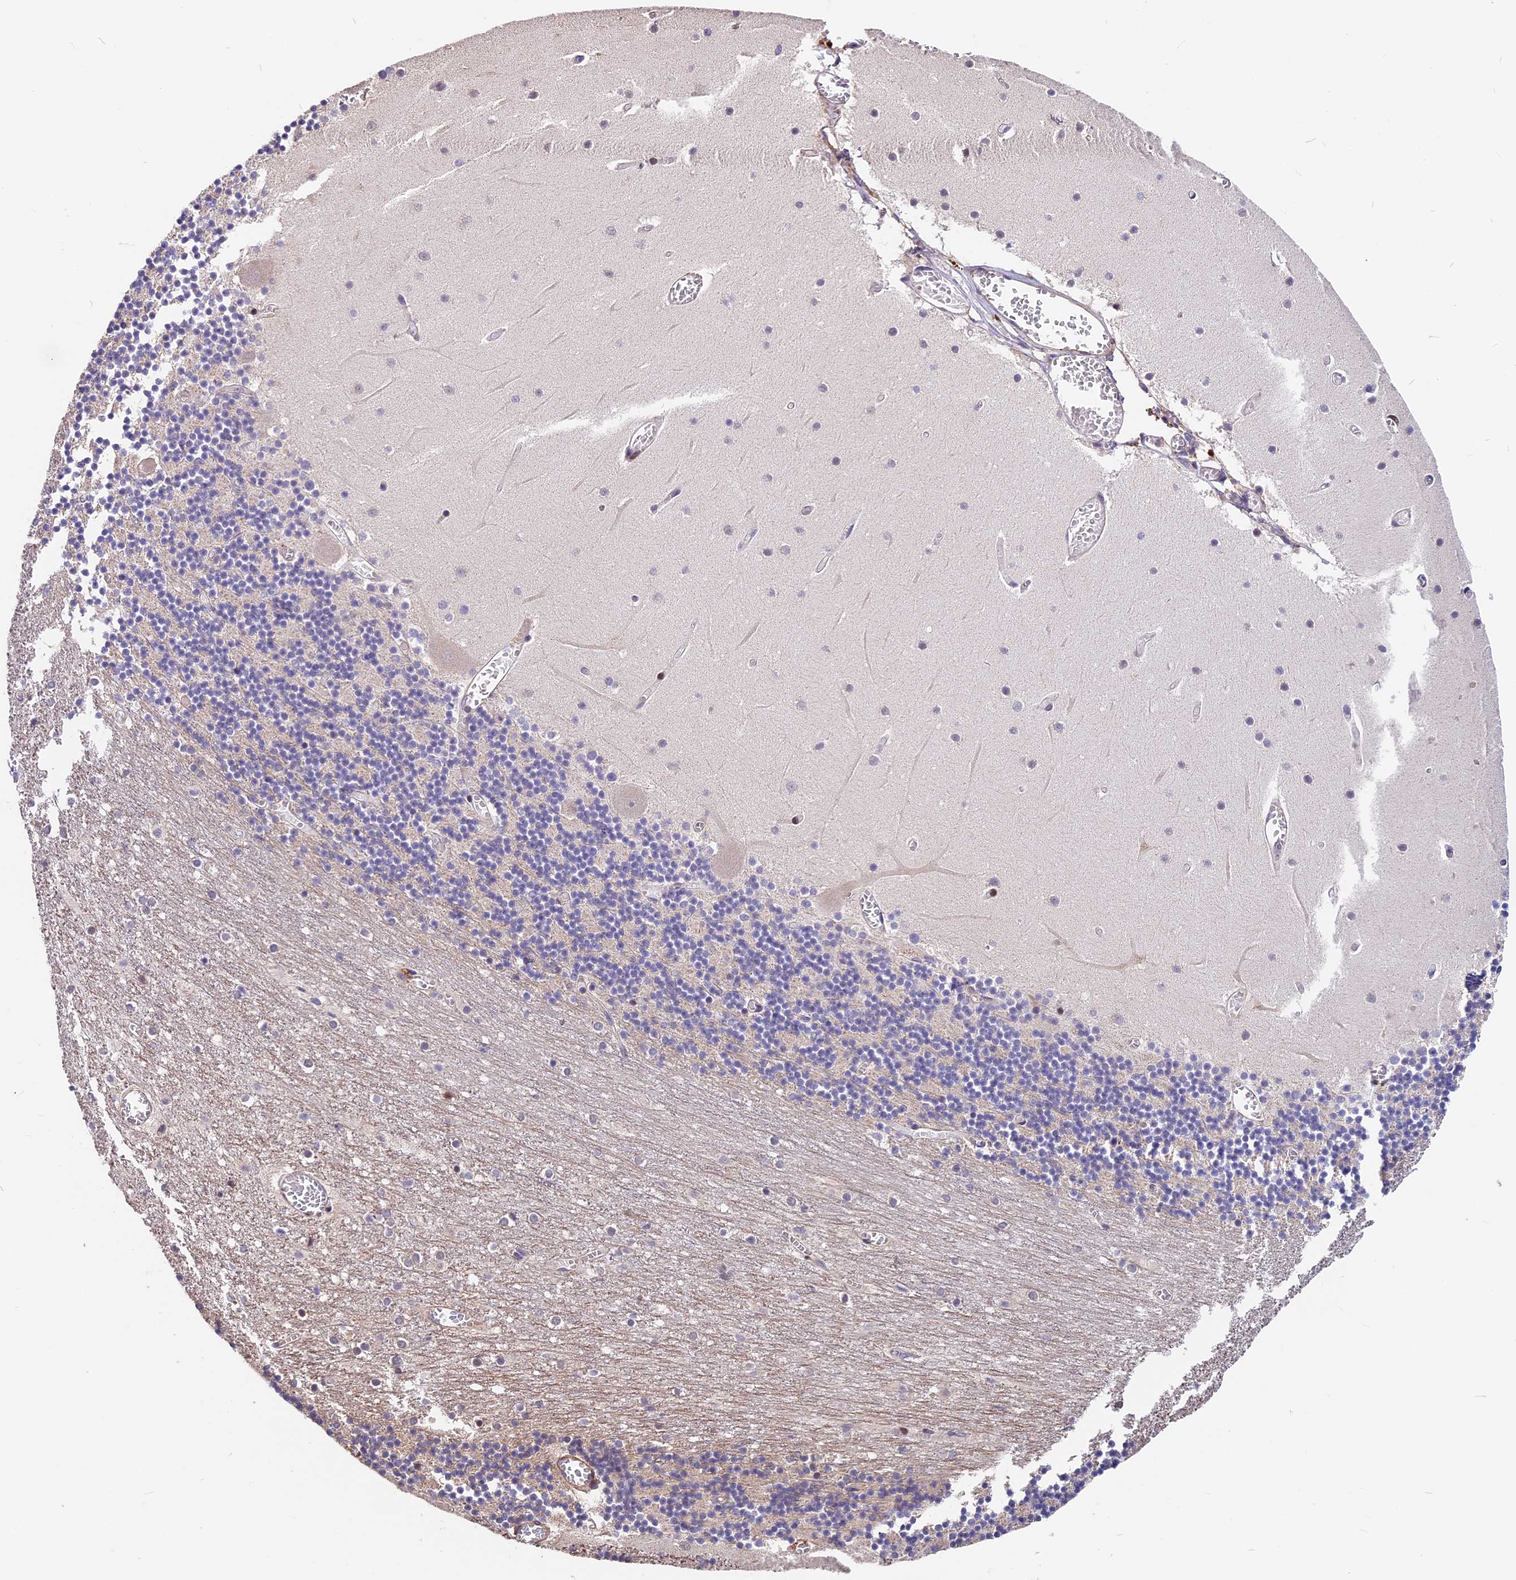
{"staining": {"intensity": "negative", "quantity": "none", "location": "none"}, "tissue": "cerebellum", "cell_type": "Cells in granular layer", "image_type": "normal", "snomed": [{"axis": "morphology", "description": "Normal tissue, NOS"}, {"axis": "topography", "description": "Cerebellum"}], "caption": "Immunohistochemistry of normal human cerebellum shows no staining in cells in granular layer.", "gene": "ARHGAP17", "patient": {"sex": "female", "age": 28}}